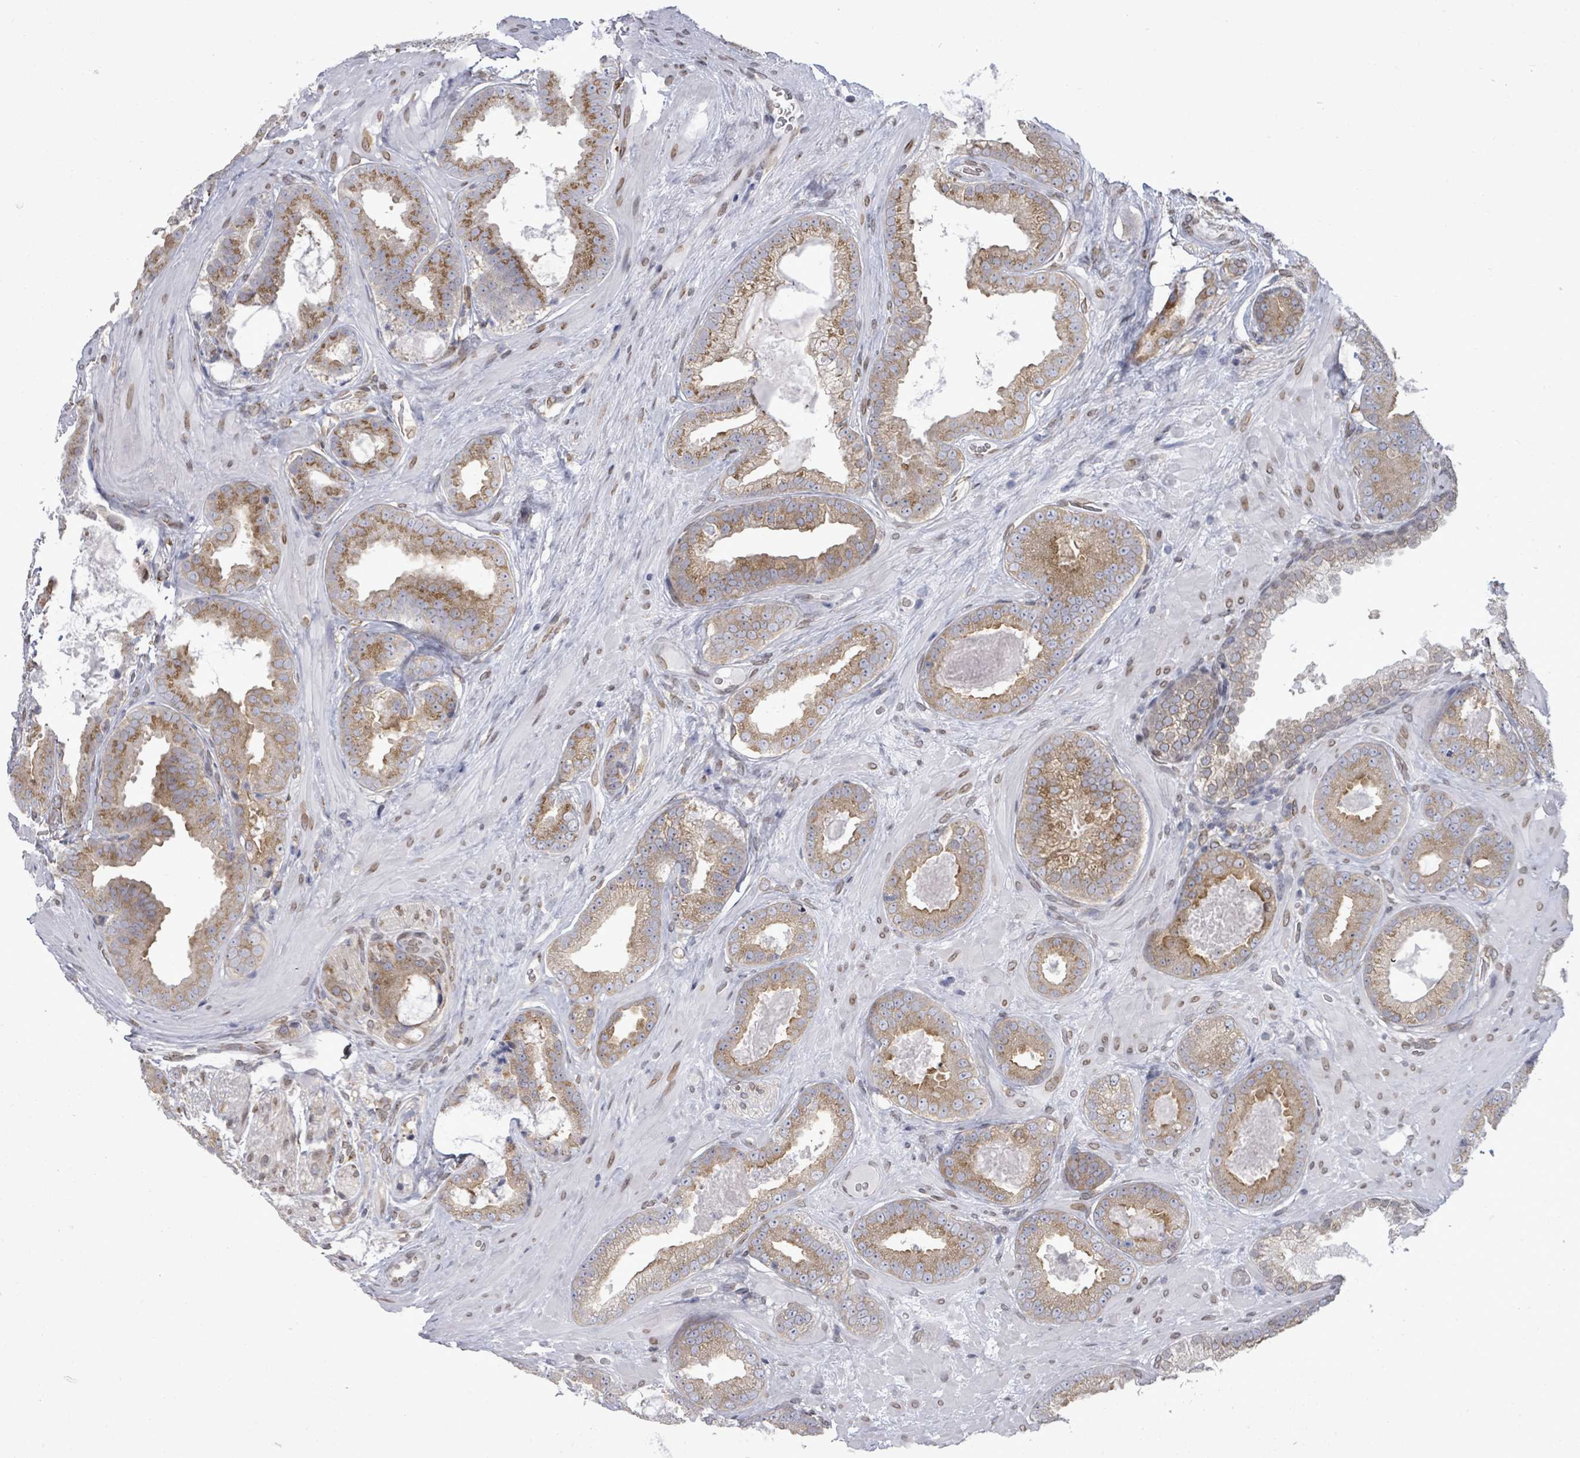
{"staining": {"intensity": "moderate", "quantity": ">75%", "location": "cytoplasmic/membranous"}, "tissue": "prostate cancer", "cell_type": "Tumor cells", "image_type": "cancer", "snomed": [{"axis": "morphology", "description": "Adenocarcinoma, Low grade"}, {"axis": "topography", "description": "Prostate"}], "caption": "A micrograph of prostate cancer (adenocarcinoma (low-grade)) stained for a protein demonstrates moderate cytoplasmic/membranous brown staining in tumor cells.", "gene": "ARFGAP1", "patient": {"sex": "male", "age": 57}}